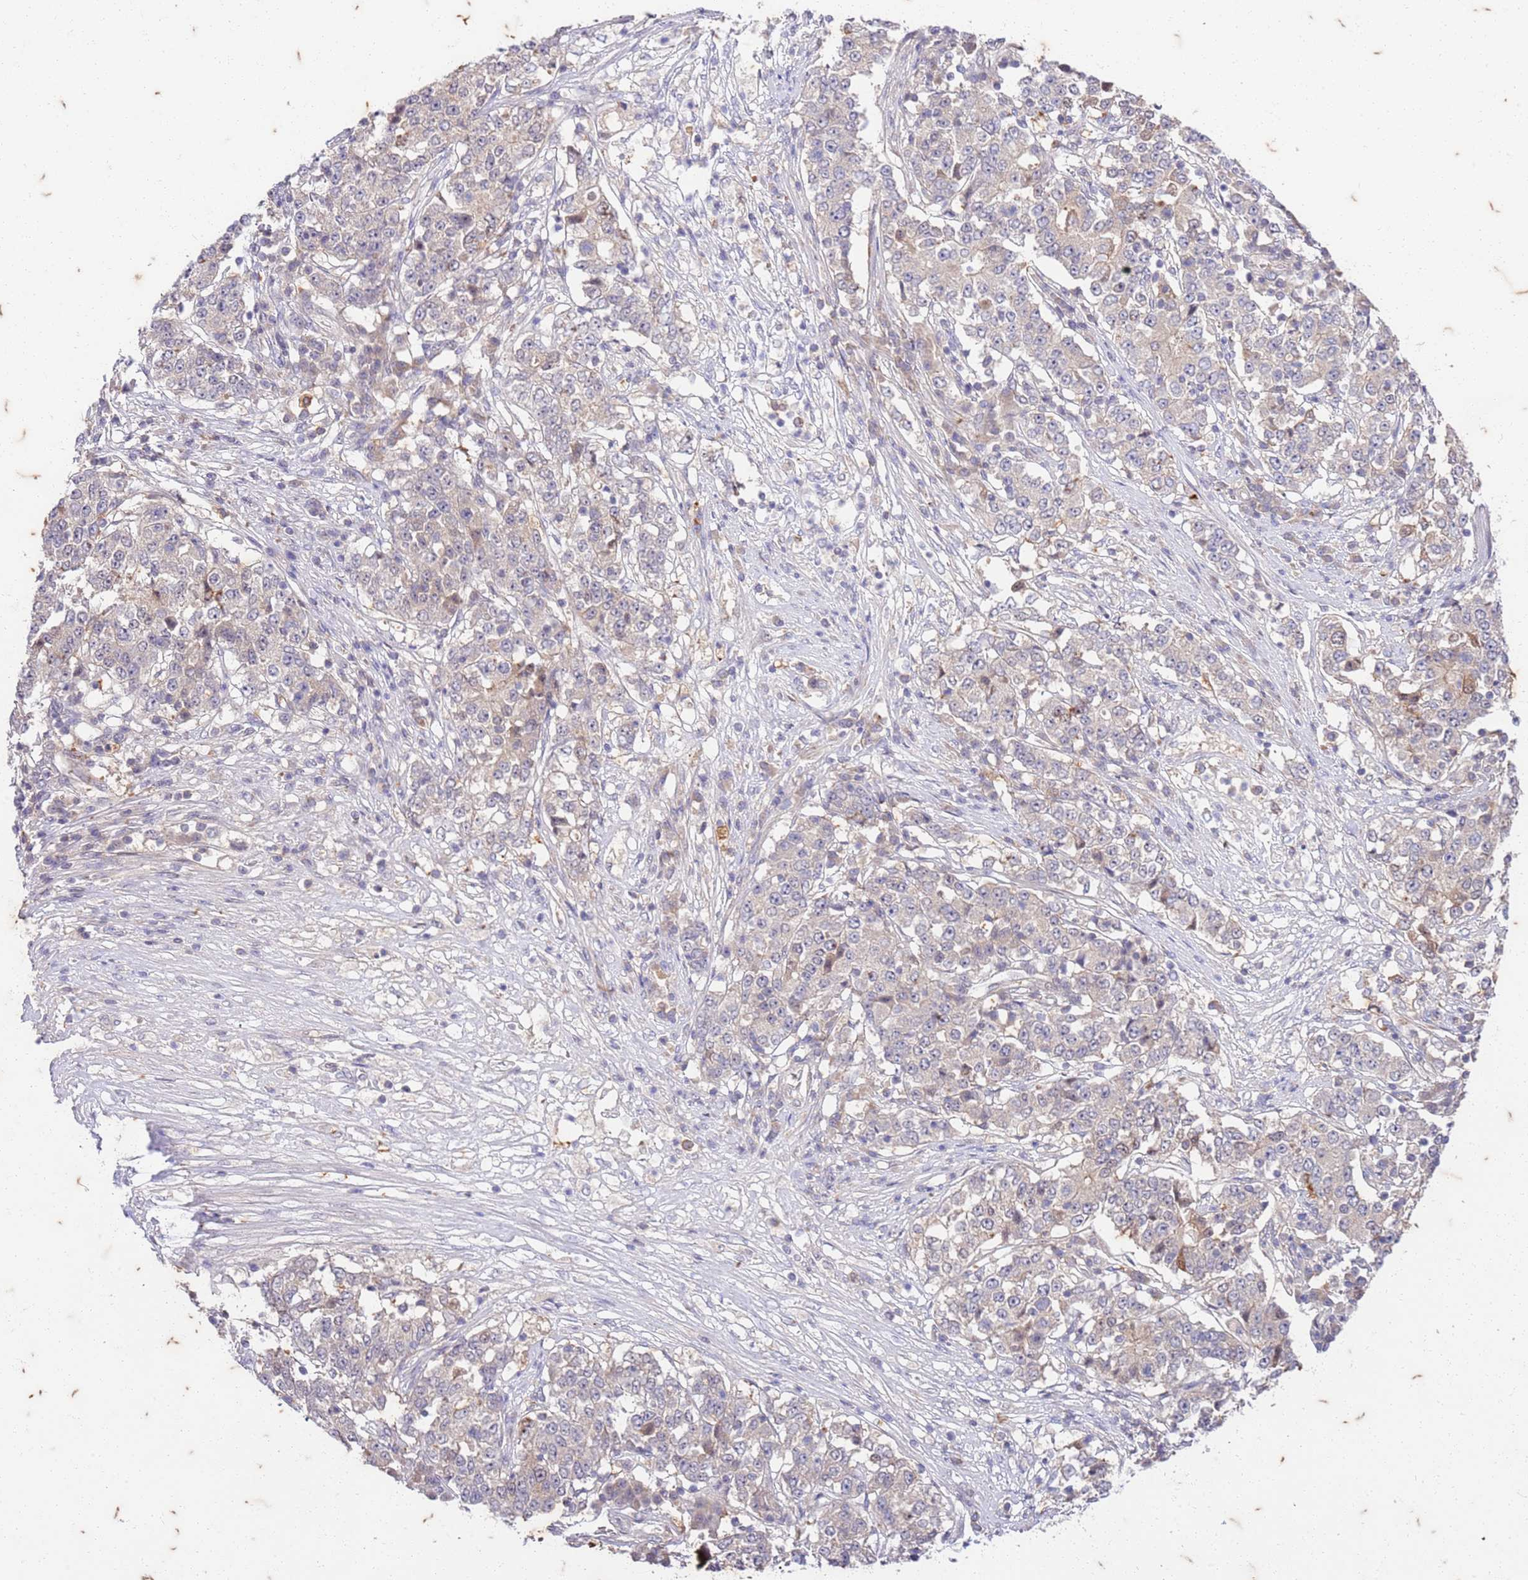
{"staining": {"intensity": "negative", "quantity": "none", "location": "none"}, "tissue": "stomach cancer", "cell_type": "Tumor cells", "image_type": "cancer", "snomed": [{"axis": "morphology", "description": "Adenocarcinoma, NOS"}, {"axis": "topography", "description": "Stomach"}], "caption": "Stomach cancer stained for a protein using immunohistochemistry (IHC) demonstrates no positivity tumor cells.", "gene": "RAPGEF3", "patient": {"sex": "male", "age": 59}}